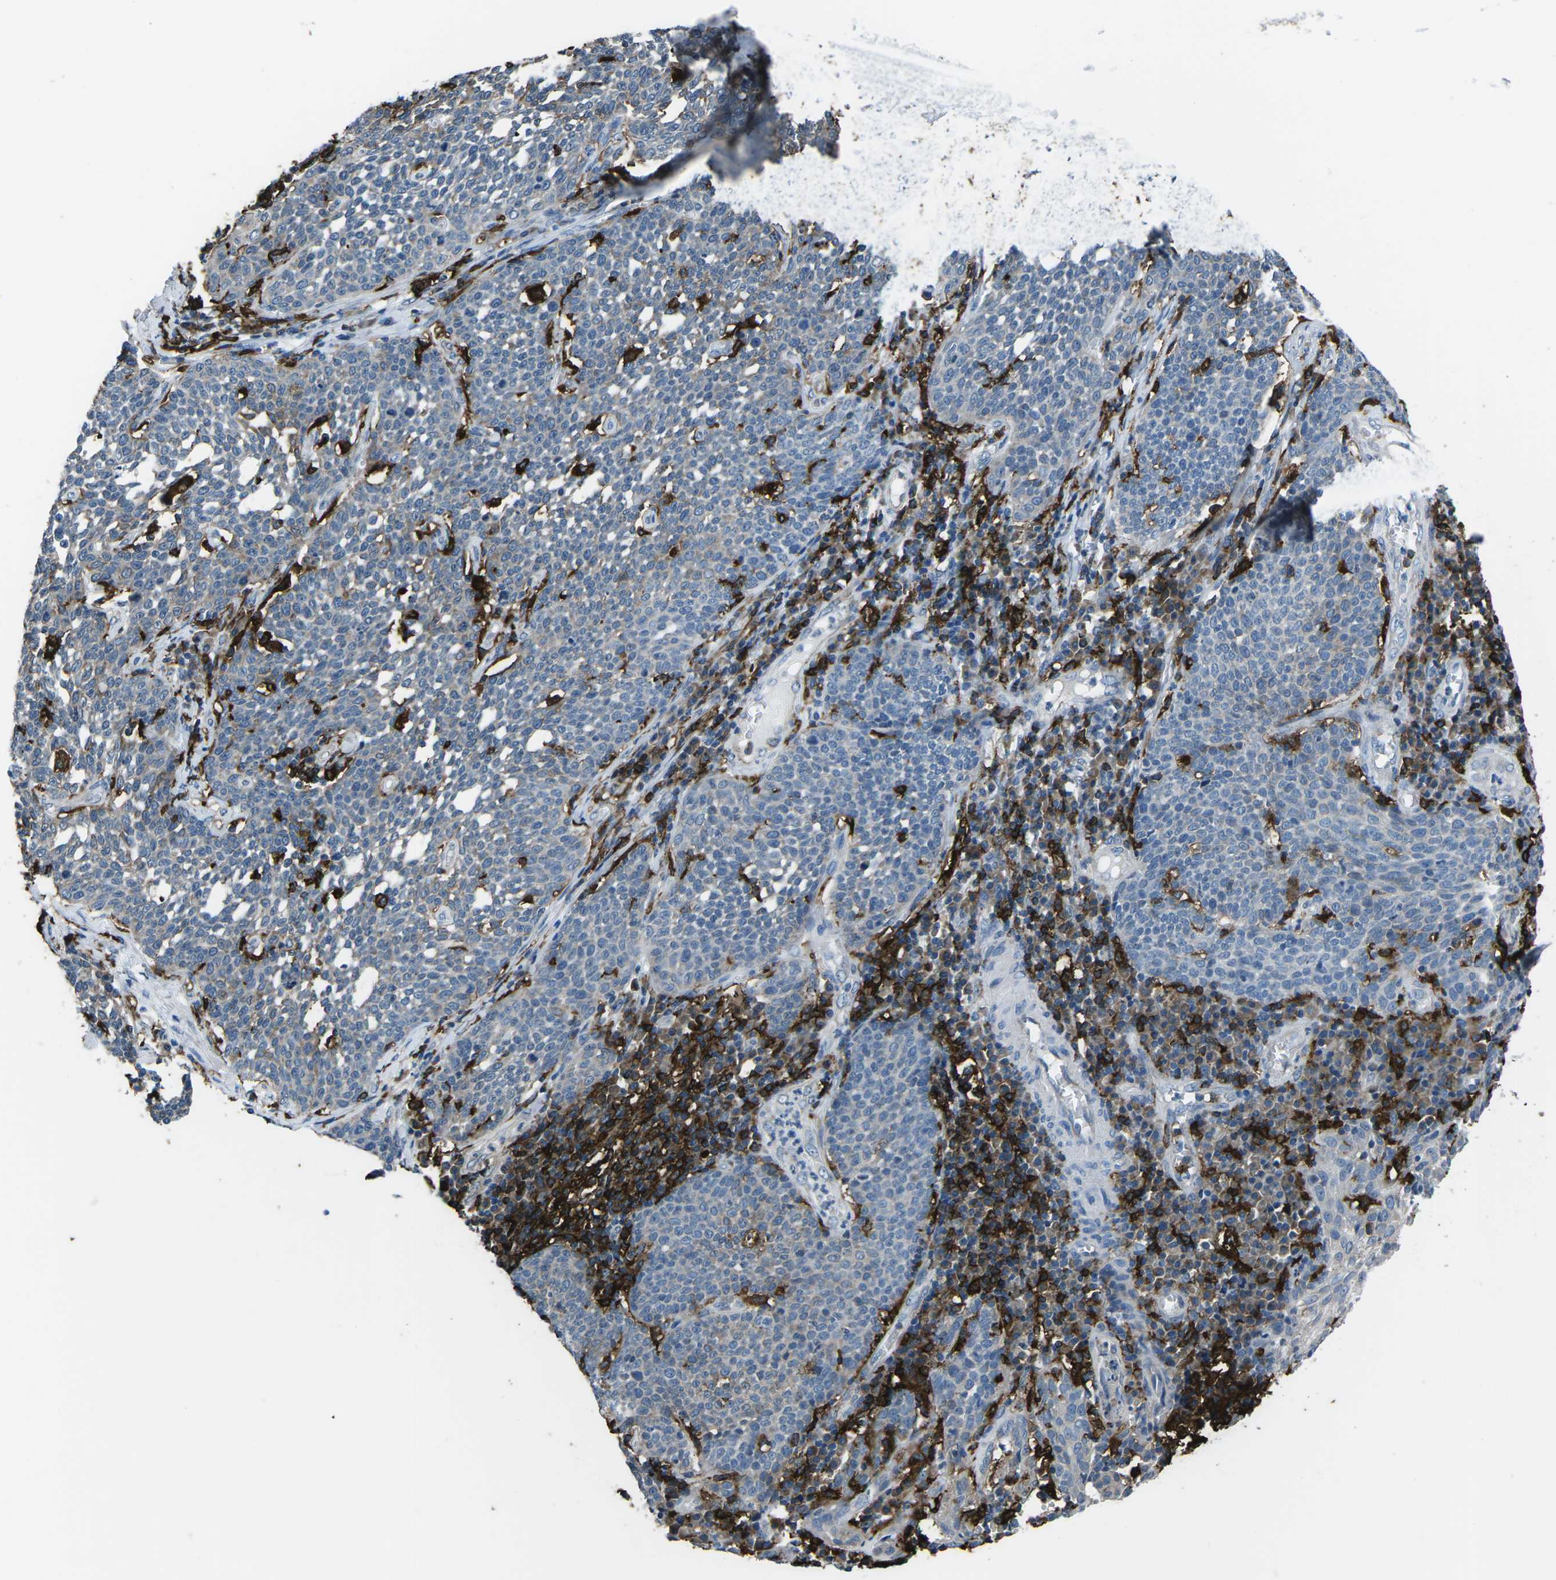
{"staining": {"intensity": "negative", "quantity": "none", "location": "none"}, "tissue": "cervical cancer", "cell_type": "Tumor cells", "image_type": "cancer", "snomed": [{"axis": "morphology", "description": "Squamous cell carcinoma, NOS"}, {"axis": "topography", "description": "Cervix"}], "caption": "Immunohistochemistry (IHC) micrograph of cervical cancer (squamous cell carcinoma) stained for a protein (brown), which shows no expression in tumor cells.", "gene": "PTPN1", "patient": {"sex": "female", "age": 34}}